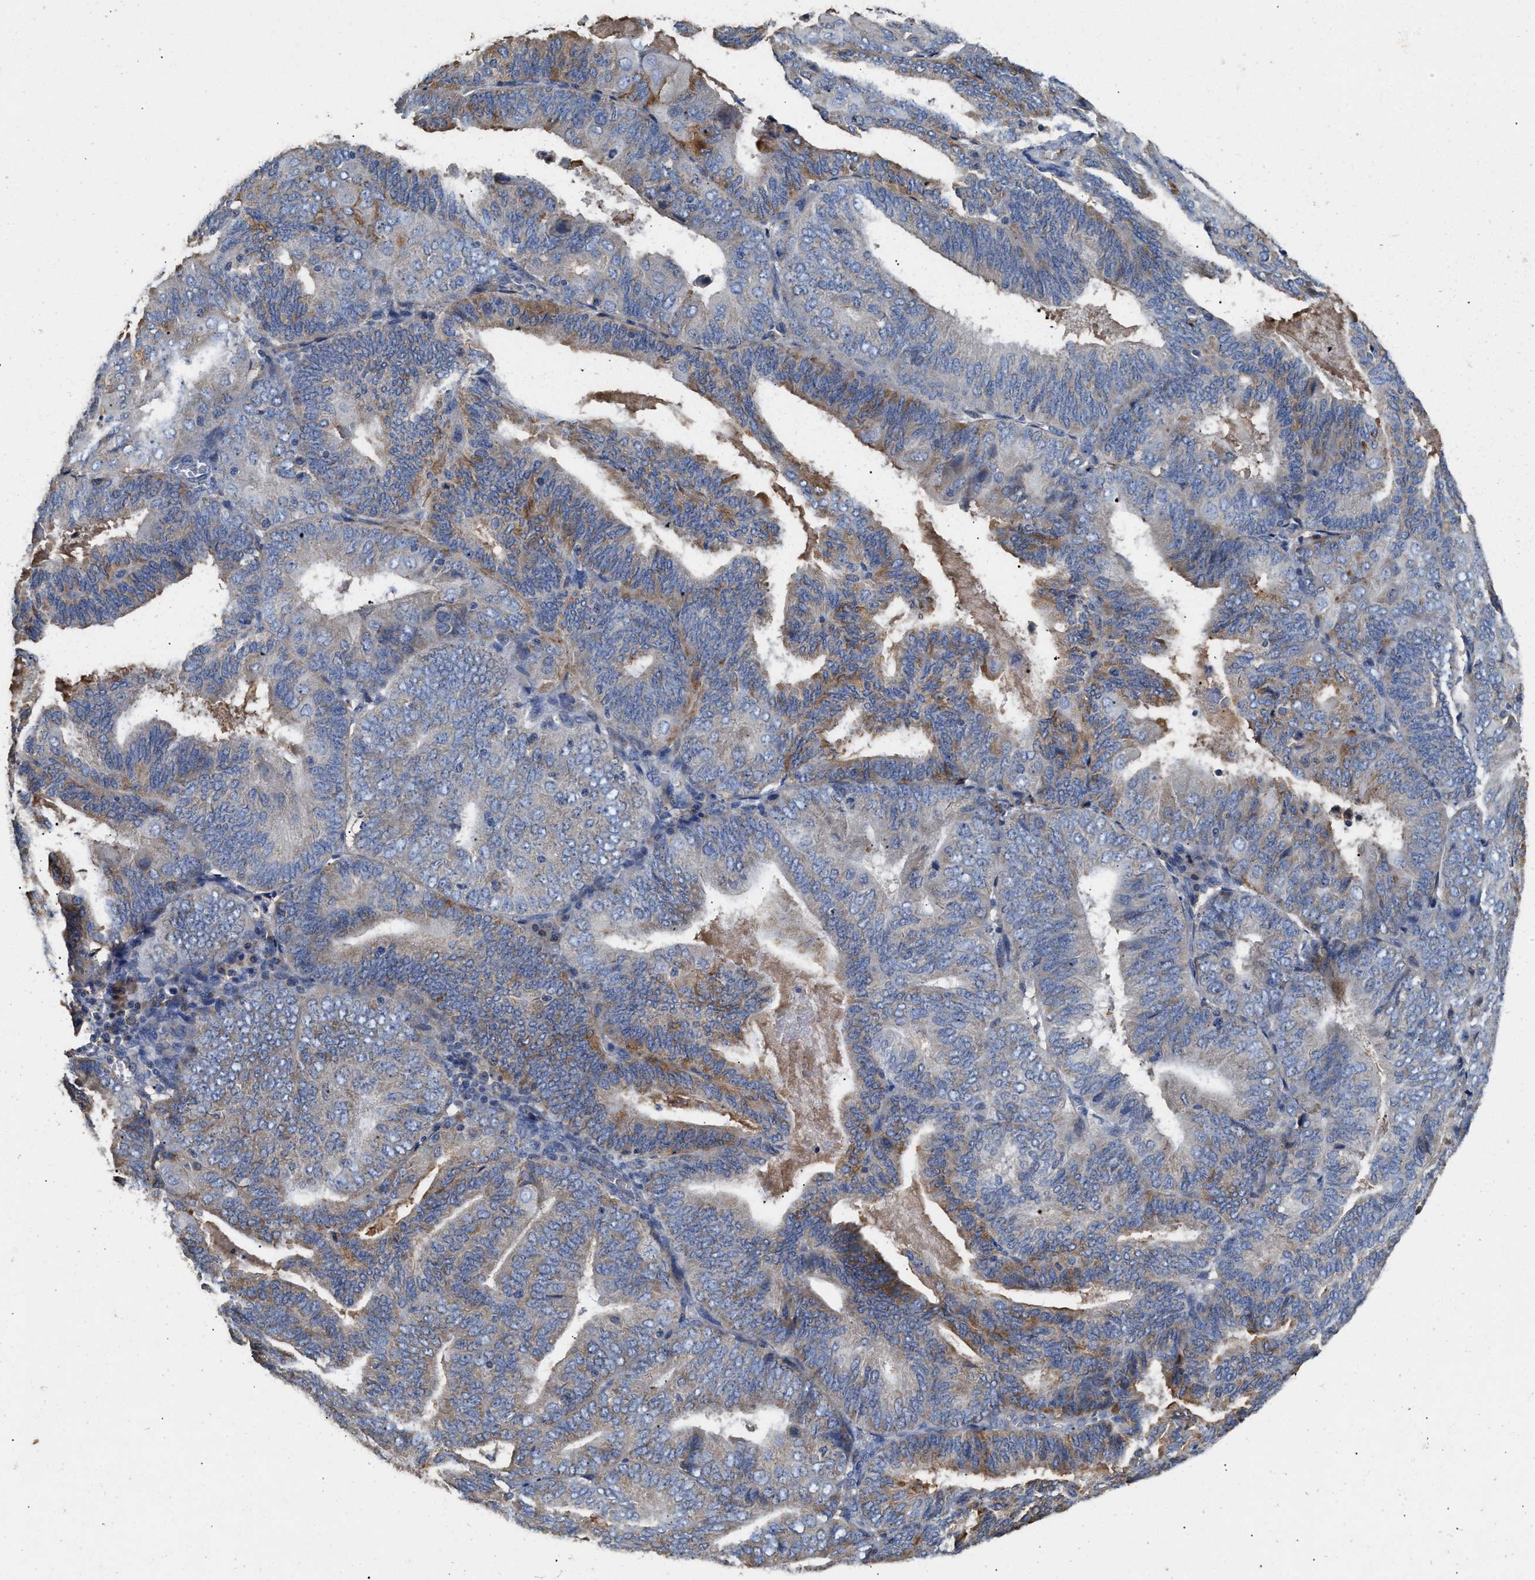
{"staining": {"intensity": "moderate", "quantity": "<25%", "location": "cytoplasmic/membranous"}, "tissue": "endometrial cancer", "cell_type": "Tumor cells", "image_type": "cancer", "snomed": [{"axis": "morphology", "description": "Adenocarcinoma, NOS"}, {"axis": "topography", "description": "Endometrium"}], "caption": "Human endometrial cancer (adenocarcinoma) stained with a brown dye displays moderate cytoplasmic/membranous positive positivity in about <25% of tumor cells.", "gene": "C3", "patient": {"sex": "female", "age": 81}}